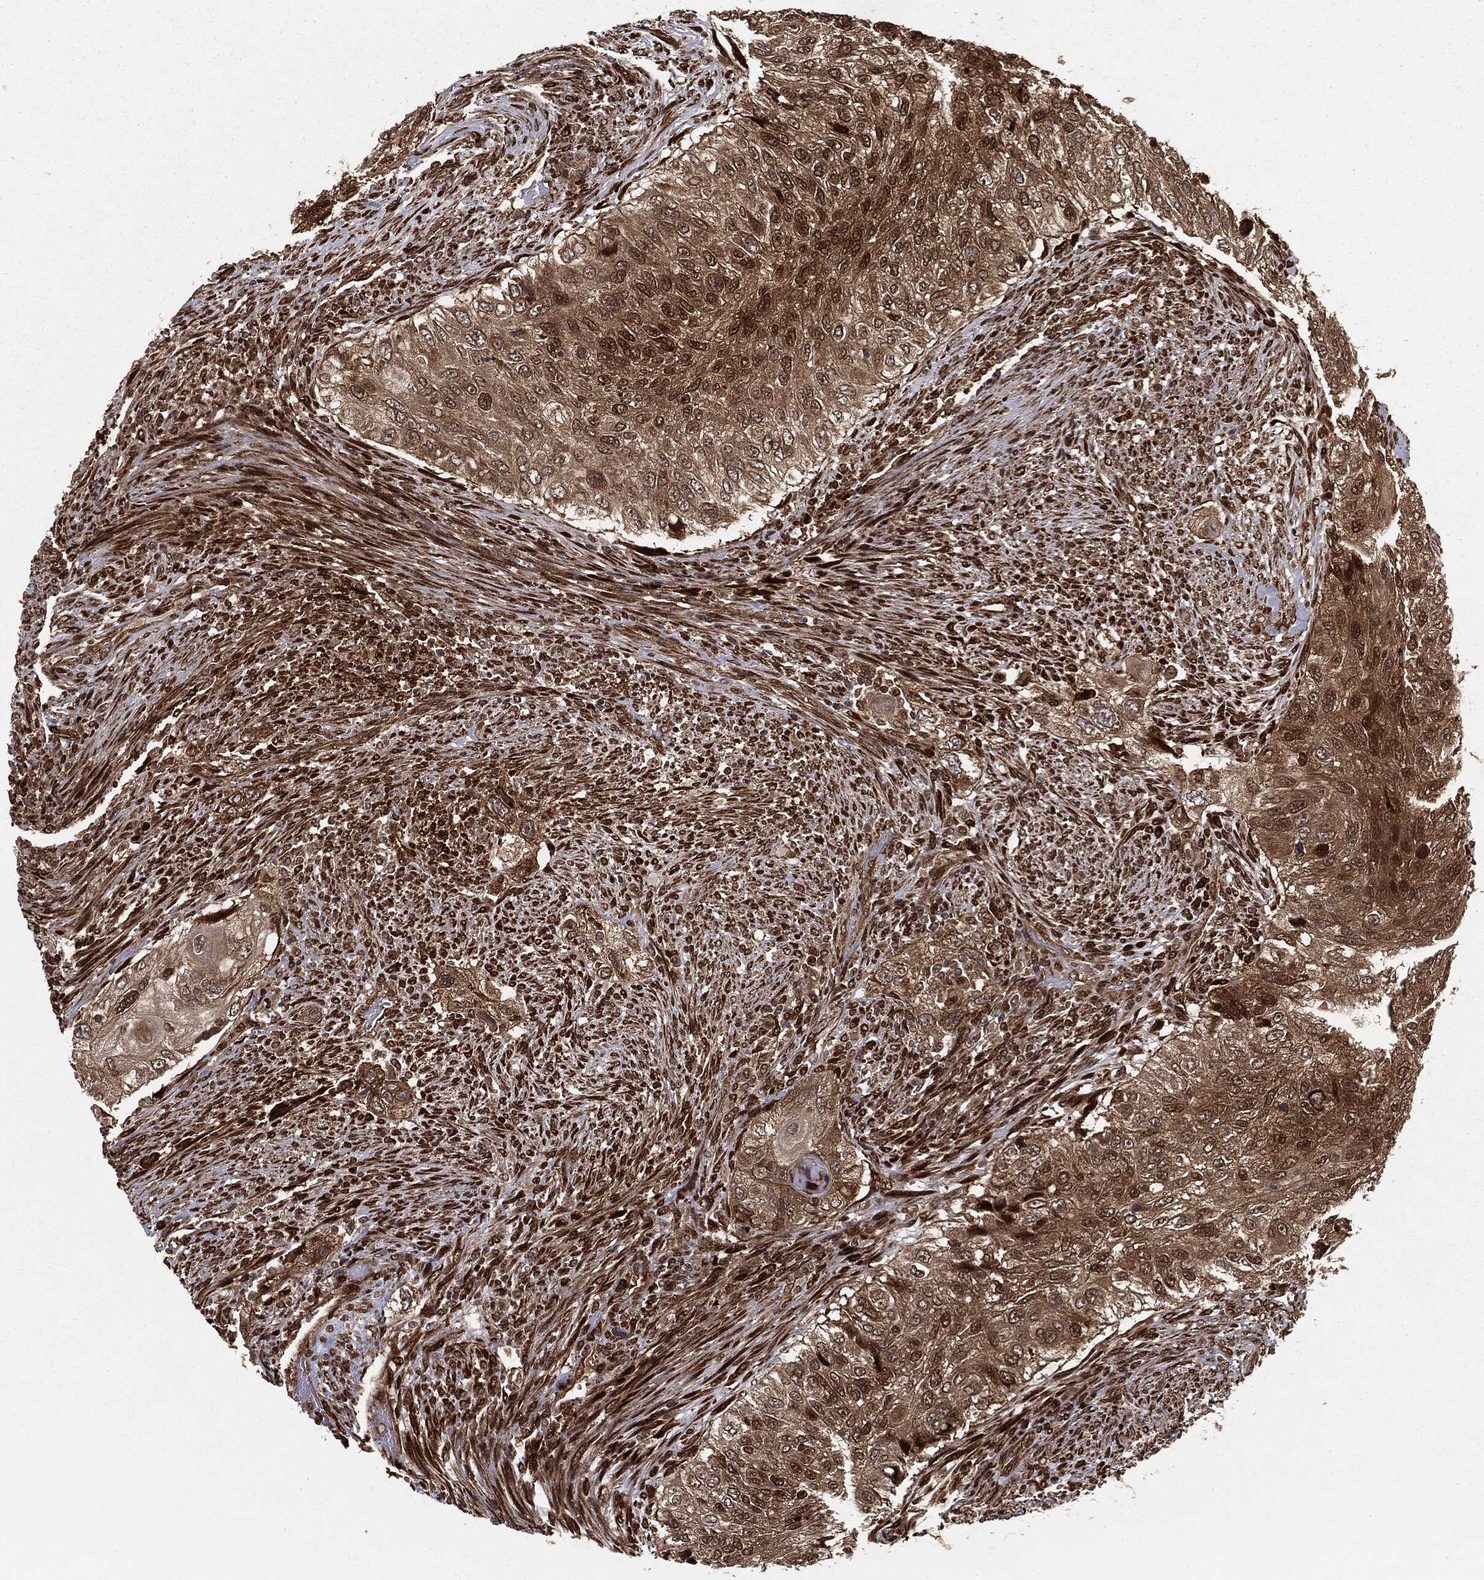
{"staining": {"intensity": "strong", "quantity": "<25%", "location": "cytoplasmic/membranous,nuclear"}, "tissue": "urothelial cancer", "cell_type": "Tumor cells", "image_type": "cancer", "snomed": [{"axis": "morphology", "description": "Urothelial carcinoma, High grade"}, {"axis": "topography", "description": "Urinary bladder"}], "caption": "IHC (DAB) staining of urothelial cancer exhibits strong cytoplasmic/membranous and nuclear protein staining in about <25% of tumor cells.", "gene": "RANBP9", "patient": {"sex": "female", "age": 60}}